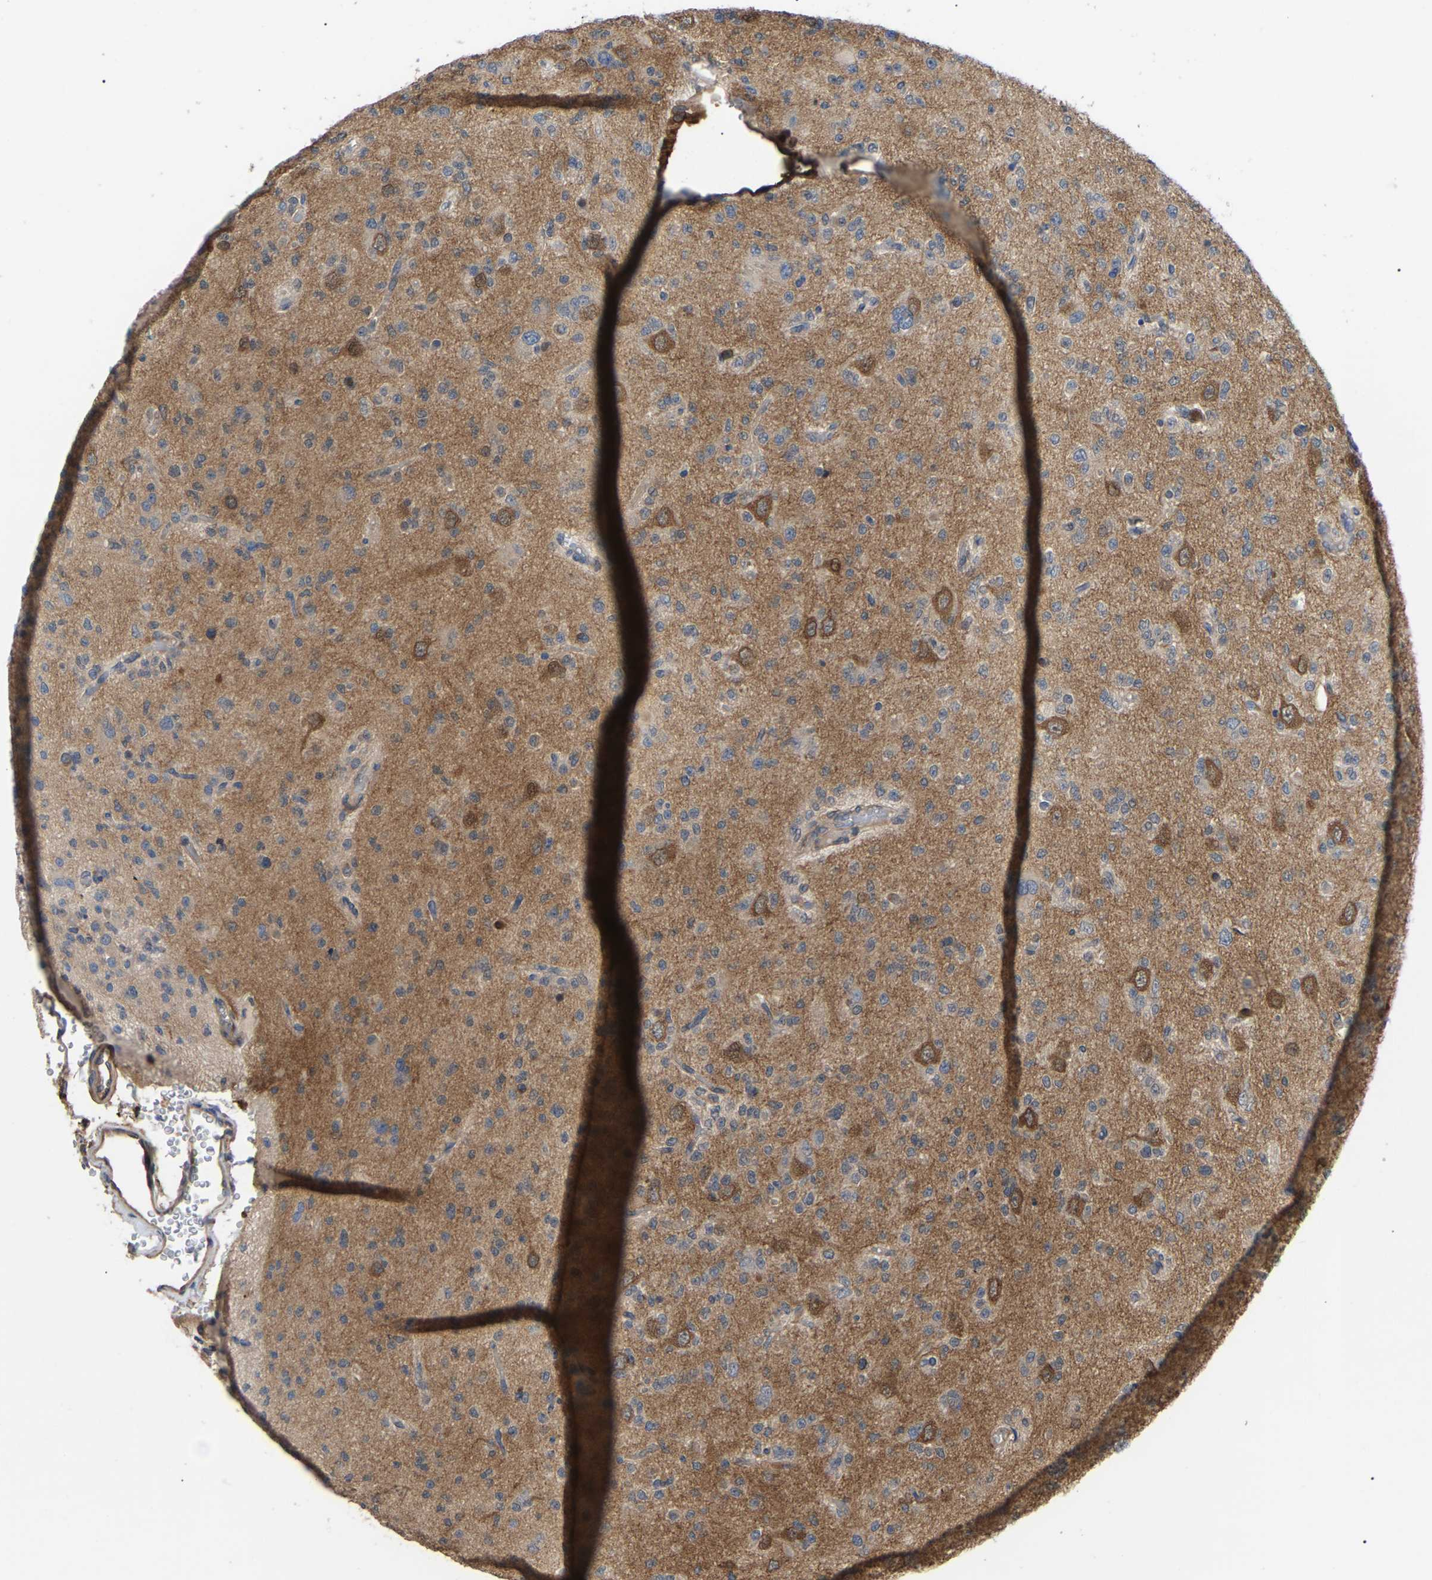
{"staining": {"intensity": "weak", "quantity": ">75%", "location": "cytoplasmic/membranous"}, "tissue": "glioma", "cell_type": "Tumor cells", "image_type": "cancer", "snomed": [{"axis": "morphology", "description": "Glioma, malignant, Low grade"}, {"axis": "topography", "description": "Brain"}], "caption": "A brown stain highlights weak cytoplasmic/membranous expression of a protein in human malignant glioma (low-grade) tumor cells. (DAB (3,3'-diaminobenzidine) IHC with brightfield microscopy, high magnification).", "gene": "CIT", "patient": {"sex": "male", "age": 38}}